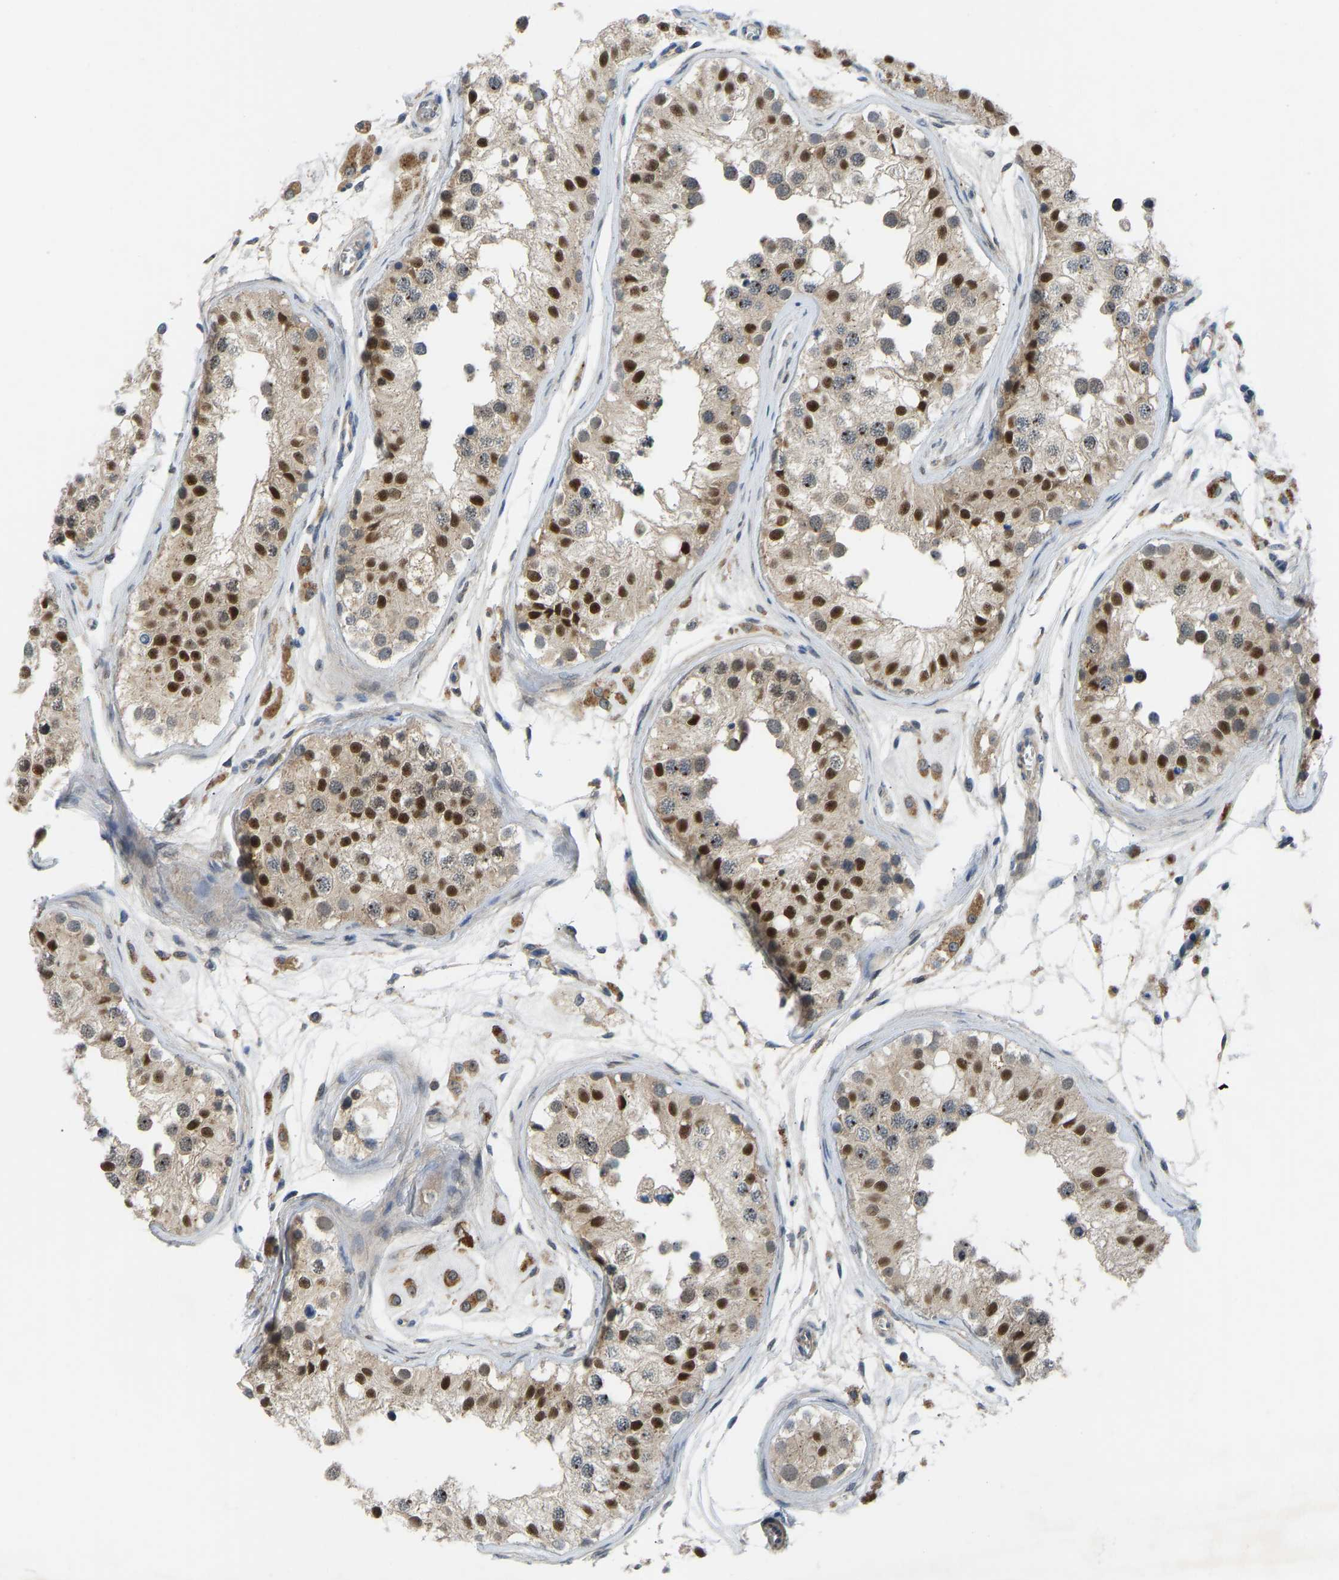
{"staining": {"intensity": "strong", "quantity": "25%-75%", "location": "cytoplasmic/membranous,nuclear"}, "tissue": "testis", "cell_type": "Cells in seminiferous ducts", "image_type": "normal", "snomed": [{"axis": "morphology", "description": "Normal tissue, NOS"}, {"axis": "morphology", "description": "Adenocarcinoma, metastatic, NOS"}, {"axis": "topography", "description": "Testis"}], "caption": "This micrograph shows immunohistochemistry staining of normal human testis, with high strong cytoplasmic/membranous,nuclear staining in about 25%-75% of cells in seminiferous ducts.", "gene": "ZNF251", "patient": {"sex": "male", "age": 26}}